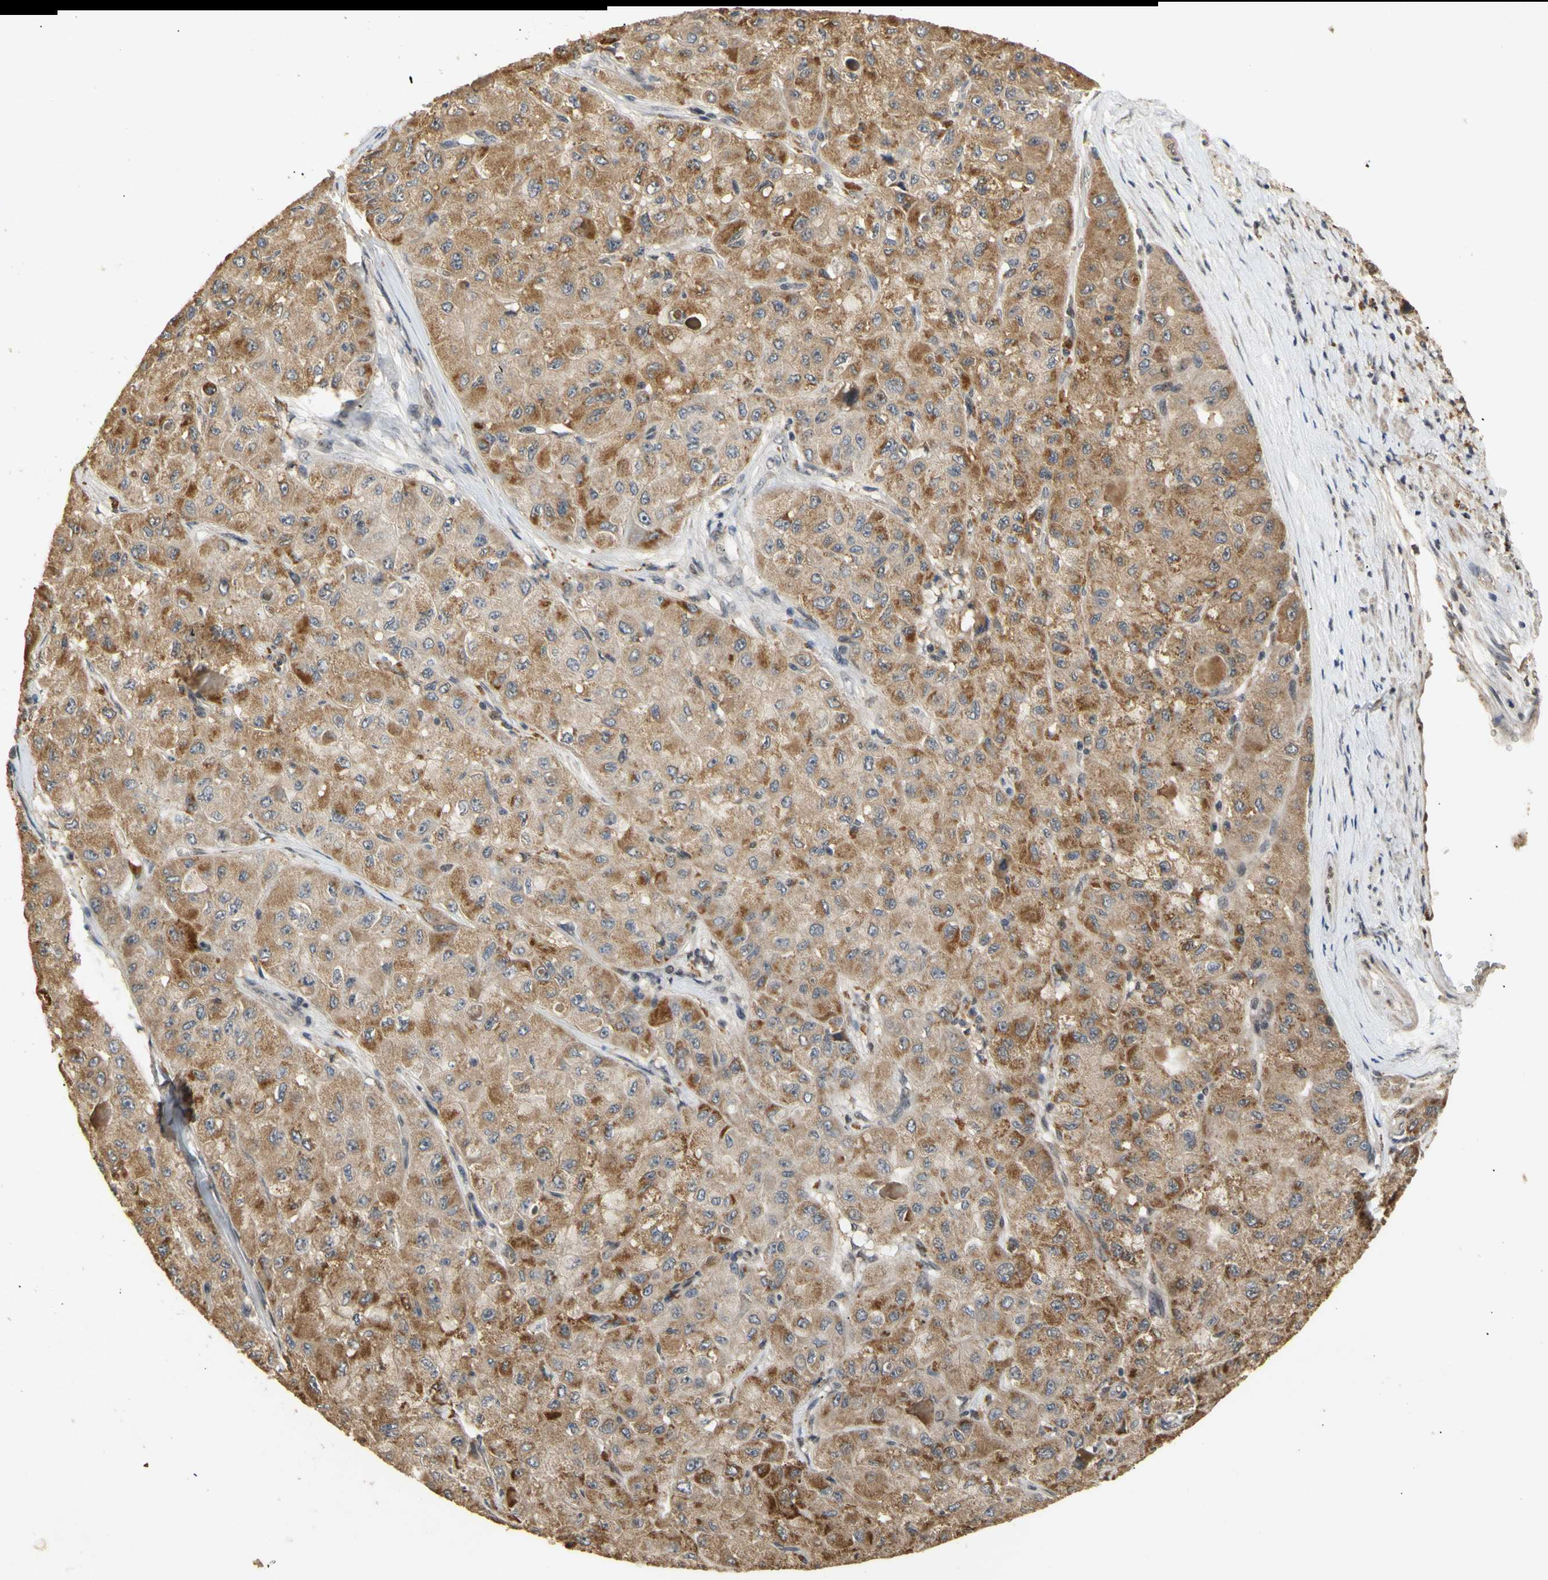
{"staining": {"intensity": "moderate", "quantity": ">75%", "location": "cytoplasmic/membranous"}, "tissue": "liver cancer", "cell_type": "Tumor cells", "image_type": "cancer", "snomed": [{"axis": "morphology", "description": "Carcinoma, Hepatocellular, NOS"}, {"axis": "topography", "description": "Liver"}], "caption": "Moderate cytoplasmic/membranous positivity for a protein is present in approximately >75% of tumor cells of hepatocellular carcinoma (liver) using immunohistochemistry (IHC).", "gene": "GTF2E2", "patient": {"sex": "male", "age": 80}}